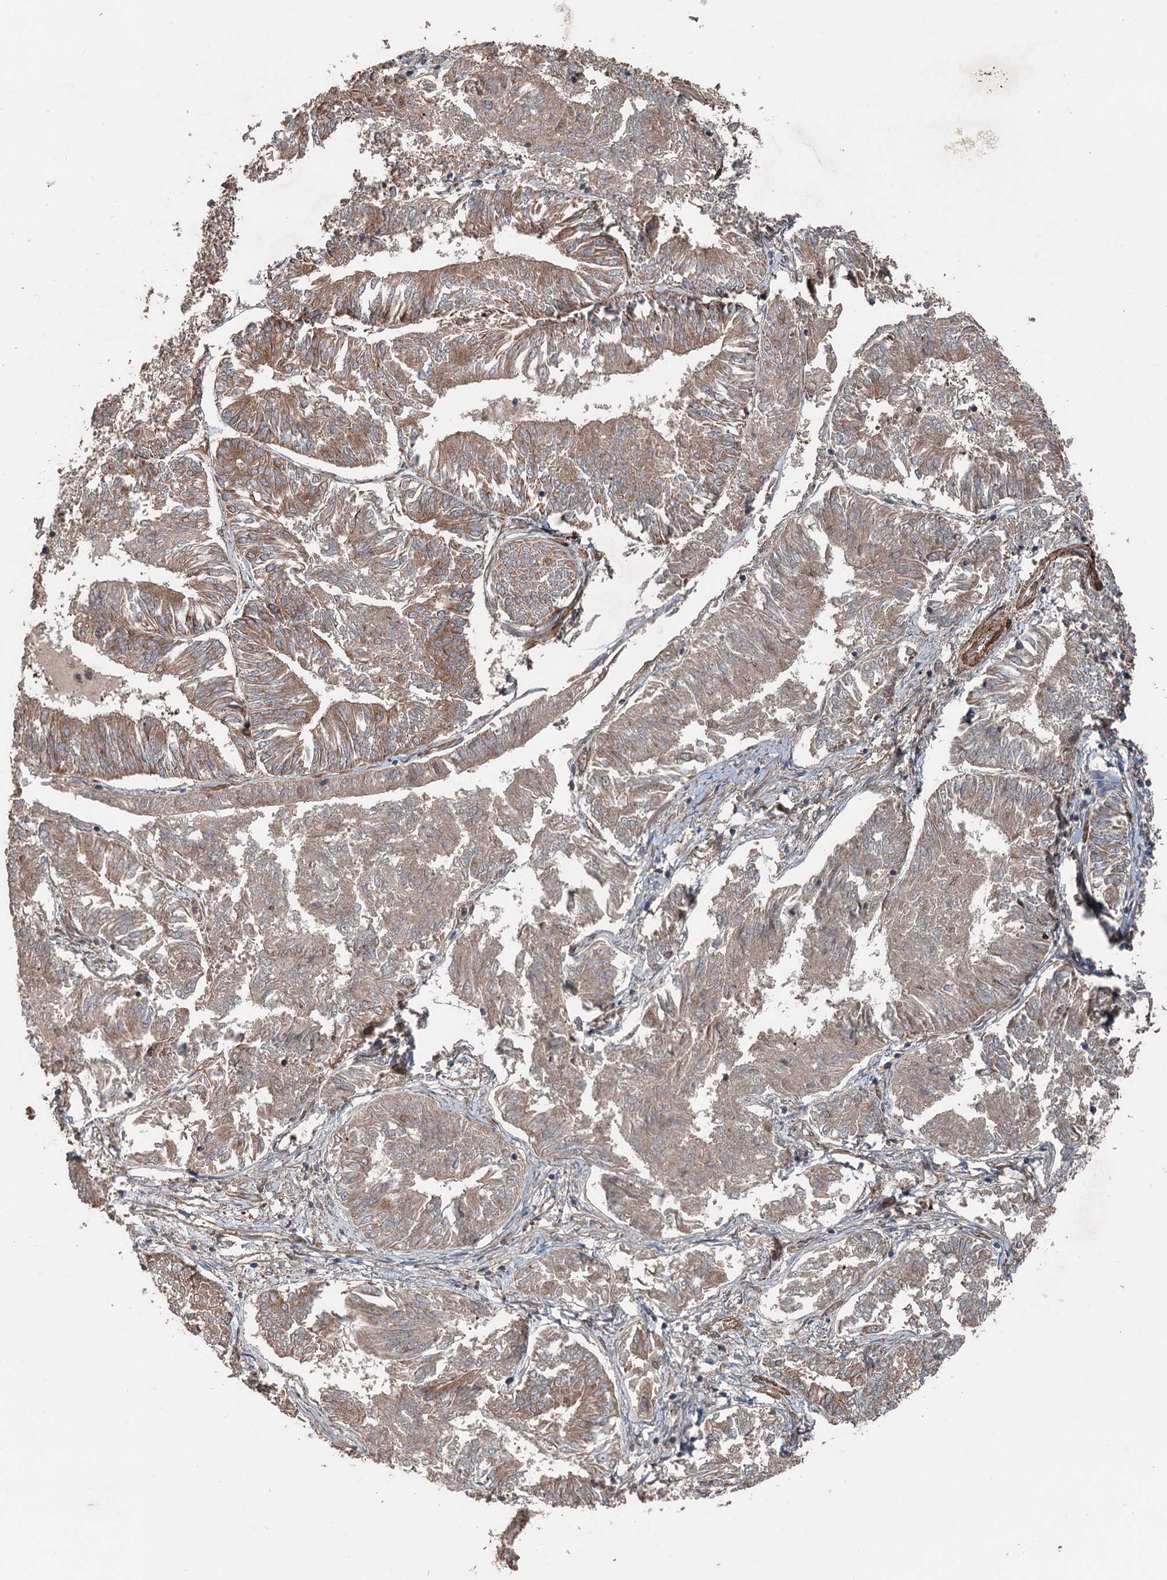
{"staining": {"intensity": "moderate", "quantity": ">75%", "location": "cytoplasmic/membranous"}, "tissue": "endometrial cancer", "cell_type": "Tumor cells", "image_type": "cancer", "snomed": [{"axis": "morphology", "description": "Adenocarcinoma, NOS"}, {"axis": "topography", "description": "Endometrium"}], "caption": "Adenocarcinoma (endometrial) stained with a brown dye displays moderate cytoplasmic/membranous positive staining in about >75% of tumor cells.", "gene": "RNF214", "patient": {"sex": "female", "age": 58}}